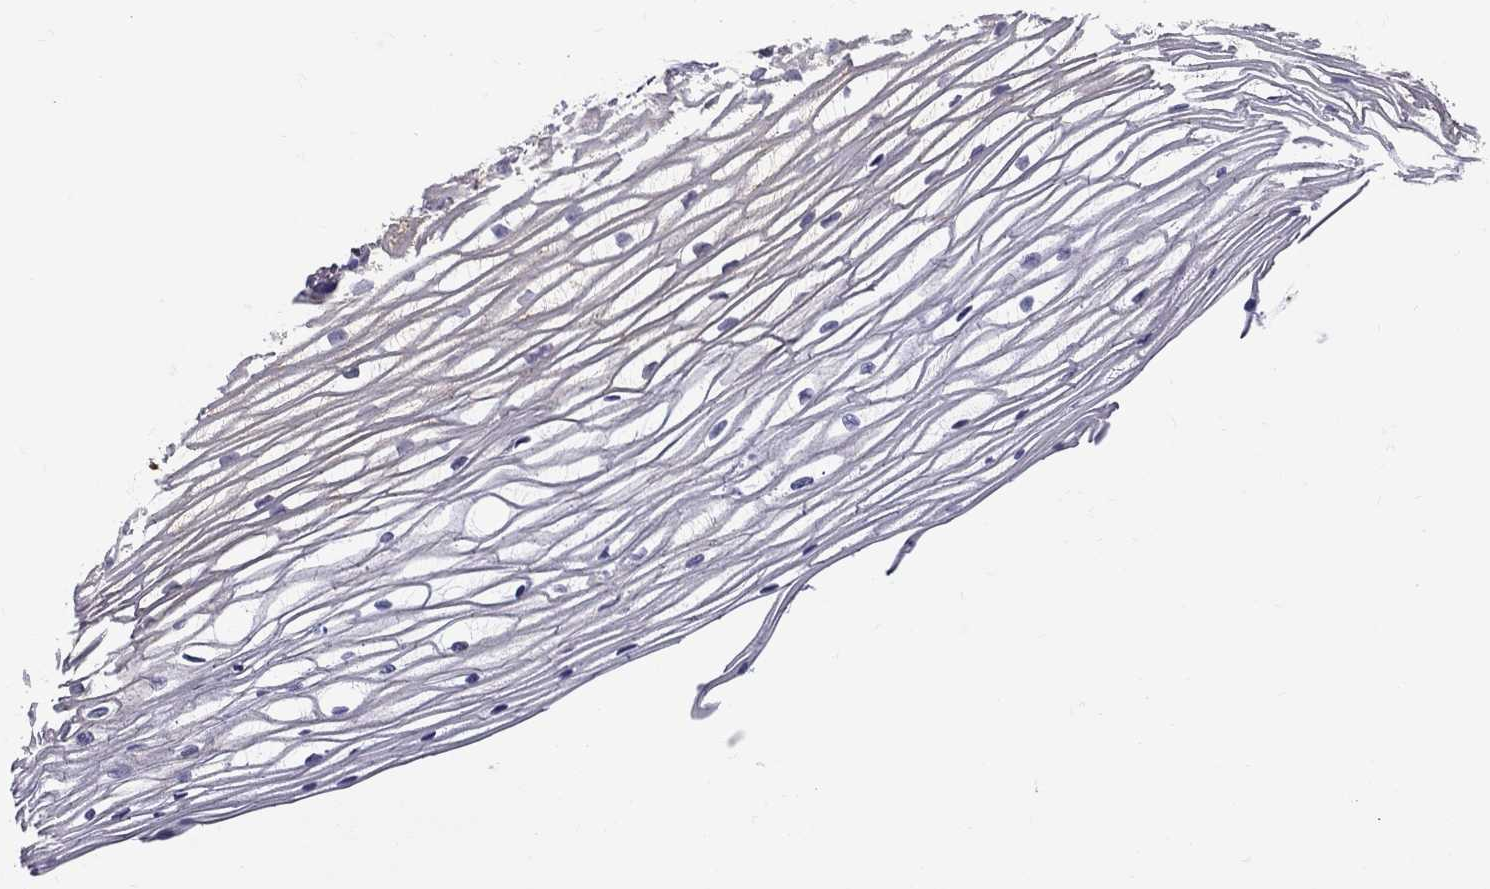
{"staining": {"intensity": "moderate", "quantity": "<25%", "location": "cytoplasmic/membranous"}, "tissue": "cervix", "cell_type": "Glandular cells", "image_type": "normal", "snomed": [{"axis": "morphology", "description": "Normal tissue, NOS"}, {"axis": "topography", "description": "Cervix"}], "caption": "The histopathology image reveals a brown stain indicating the presence of a protein in the cytoplasmic/membranous of glandular cells in cervix.", "gene": "EIF4E3", "patient": {"sex": "female", "age": 40}}